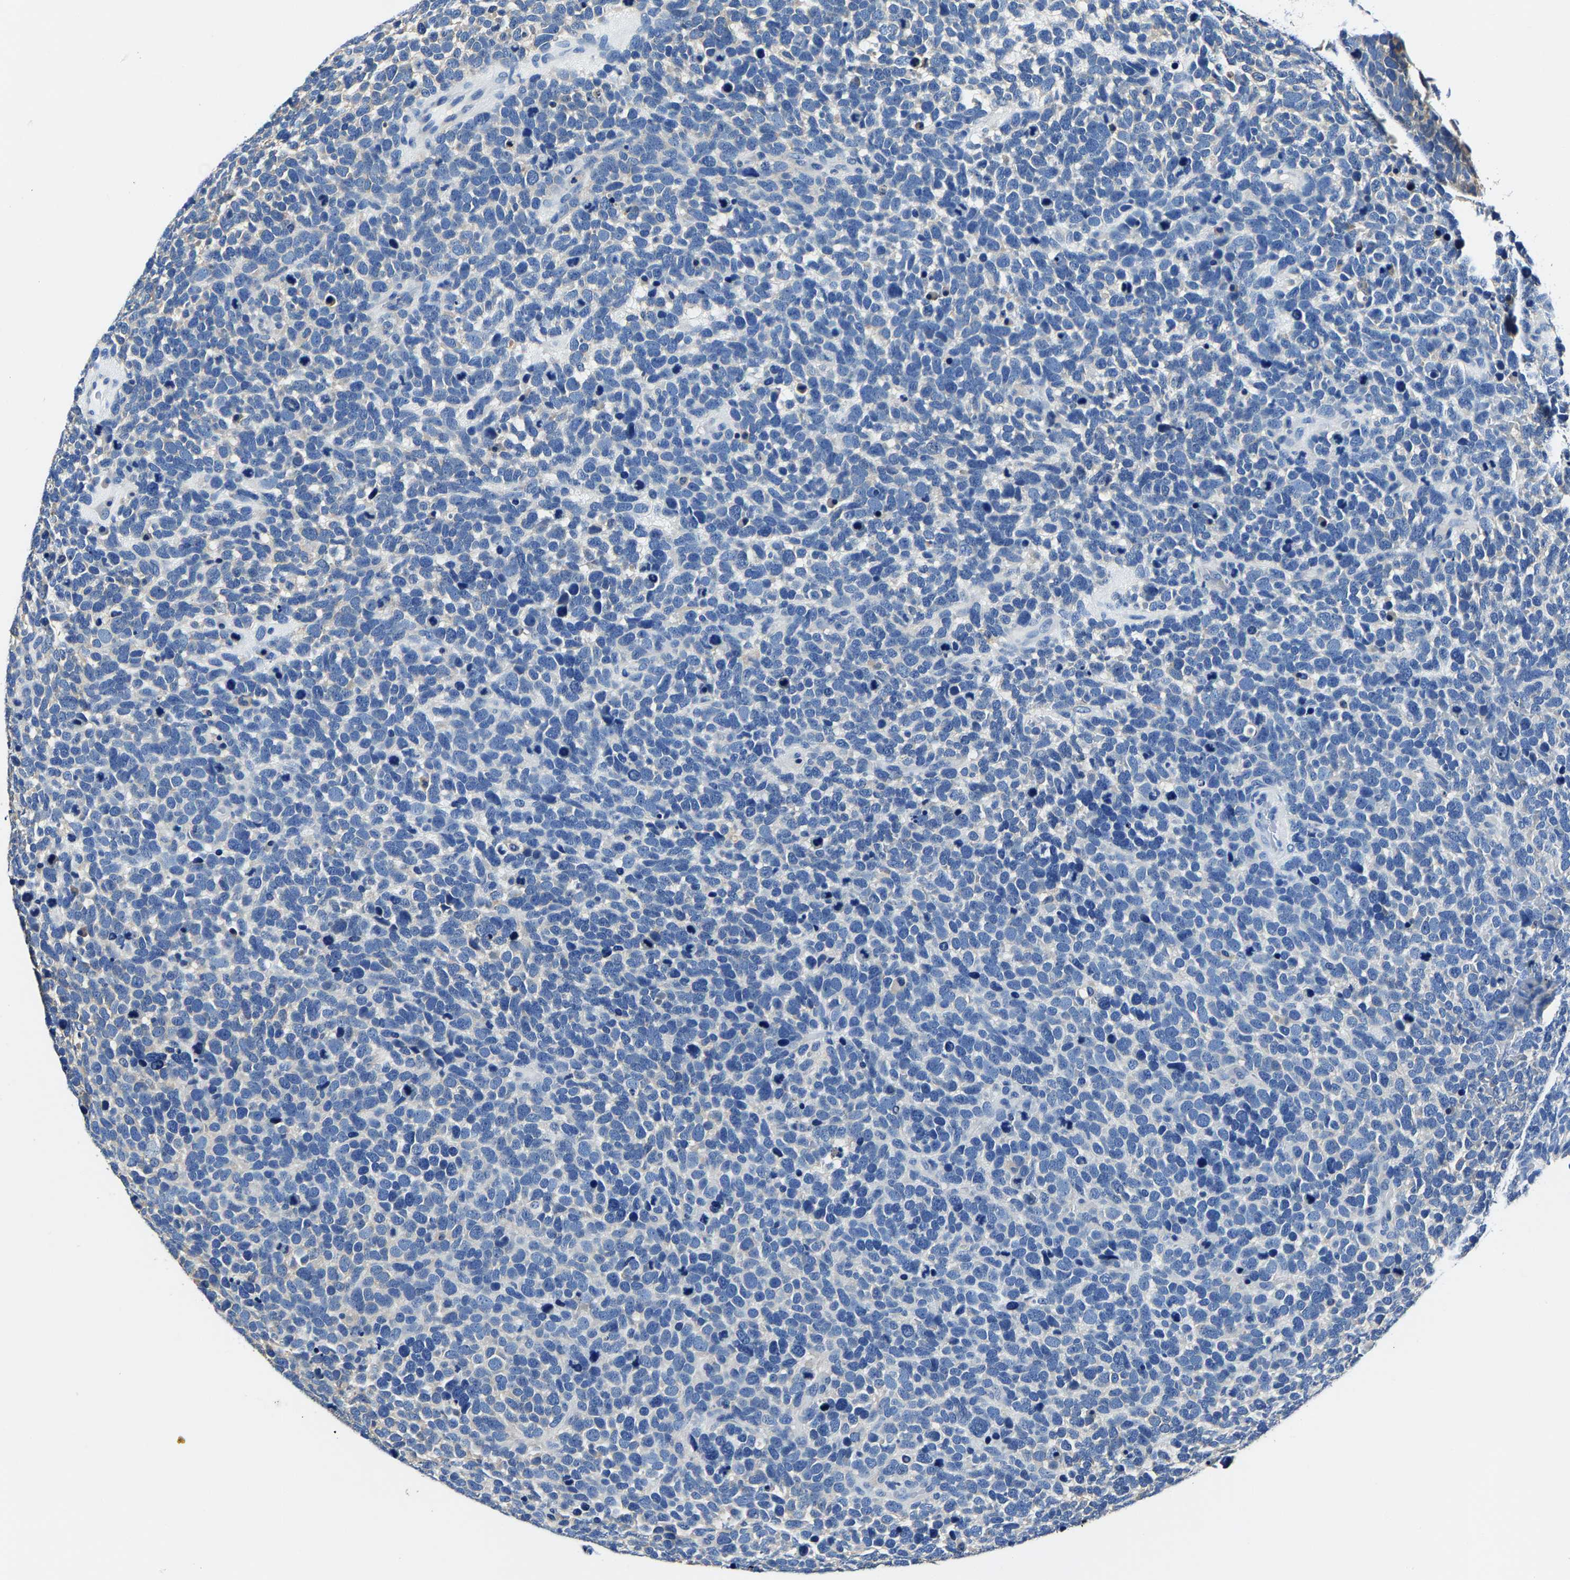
{"staining": {"intensity": "negative", "quantity": "none", "location": "none"}, "tissue": "urothelial cancer", "cell_type": "Tumor cells", "image_type": "cancer", "snomed": [{"axis": "morphology", "description": "Urothelial carcinoma, High grade"}, {"axis": "topography", "description": "Urinary bladder"}], "caption": "The immunohistochemistry histopathology image has no significant positivity in tumor cells of high-grade urothelial carcinoma tissue.", "gene": "ALDOB", "patient": {"sex": "female", "age": 82}}